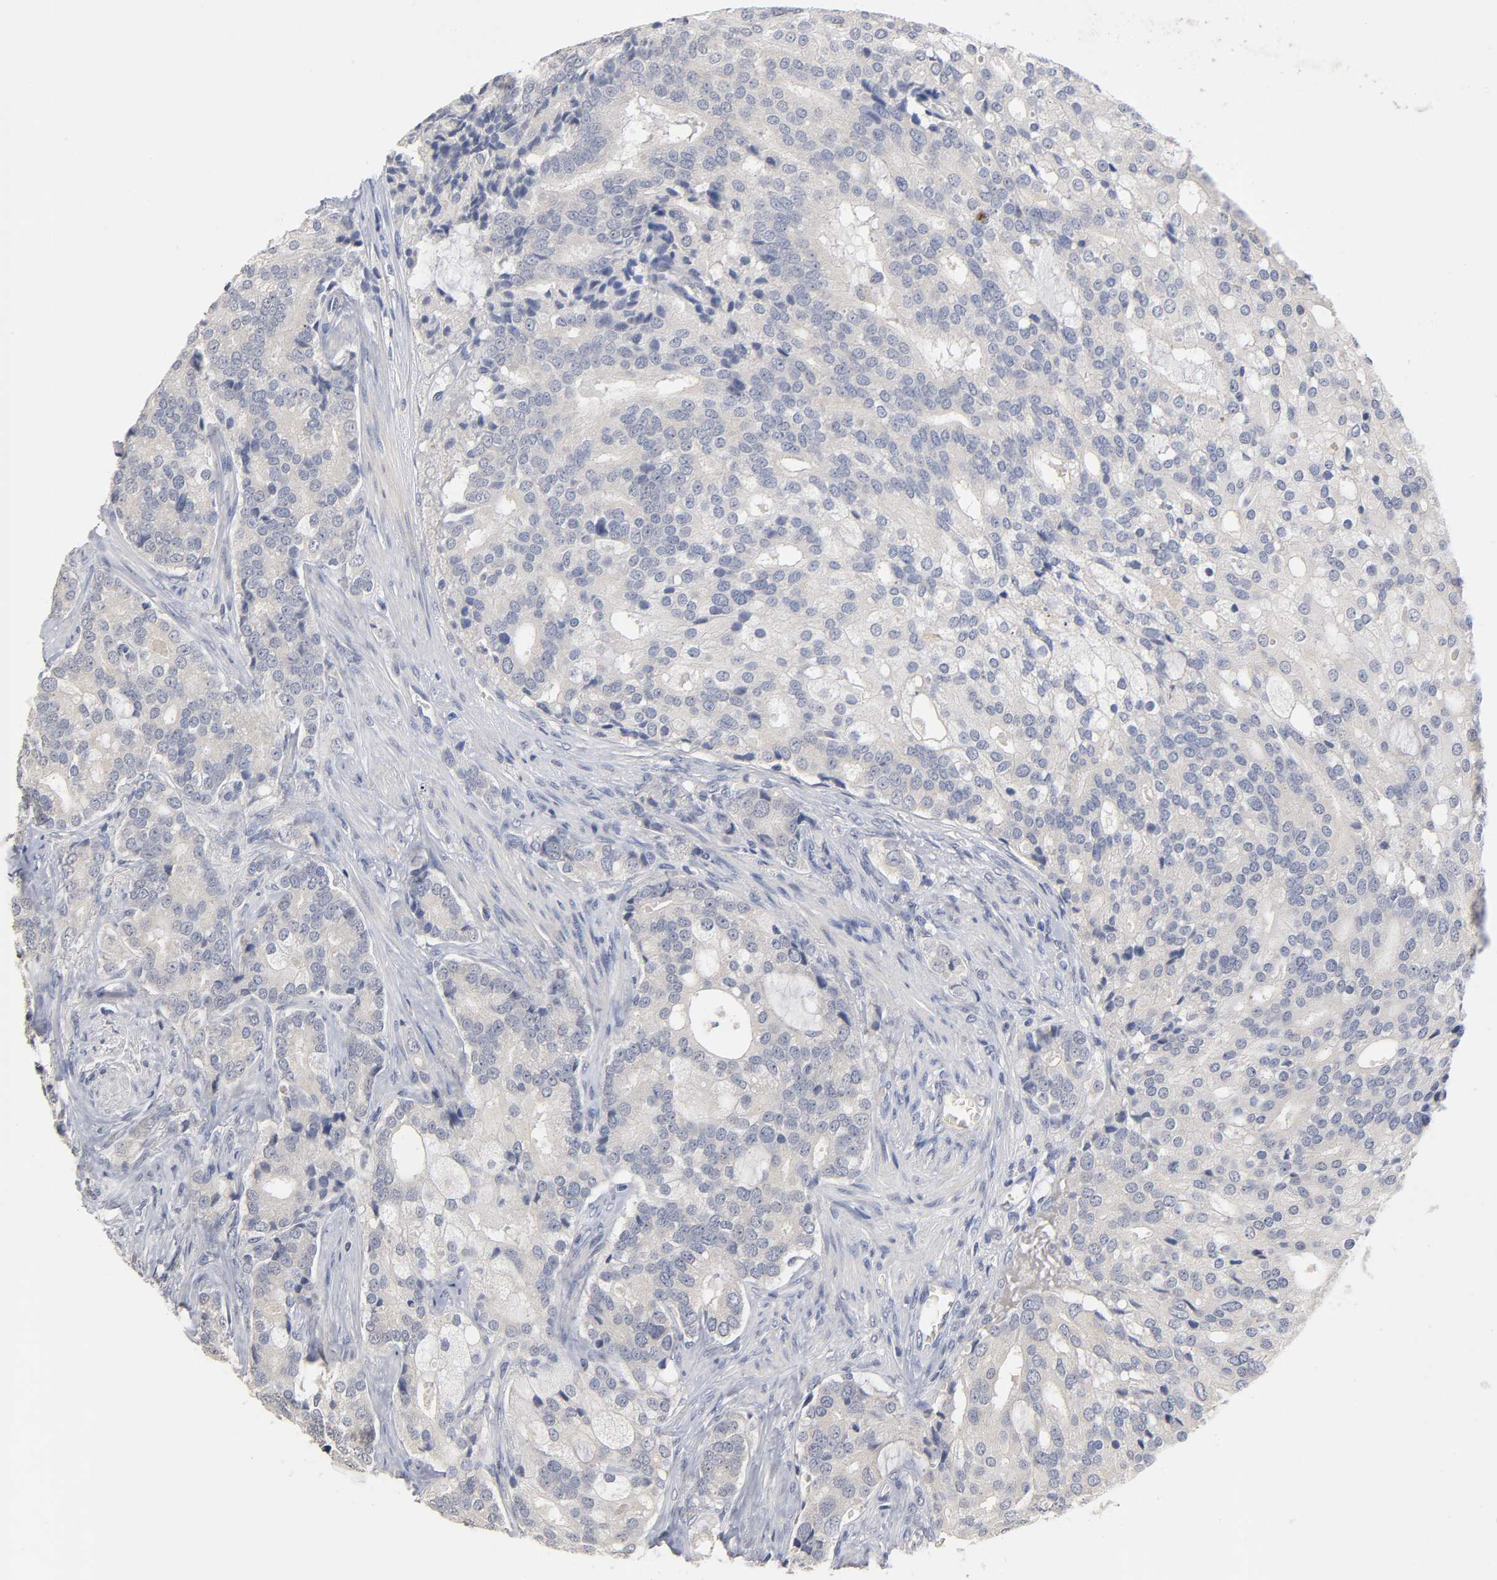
{"staining": {"intensity": "negative", "quantity": "none", "location": "none"}, "tissue": "prostate cancer", "cell_type": "Tumor cells", "image_type": "cancer", "snomed": [{"axis": "morphology", "description": "Adenocarcinoma, Low grade"}, {"axis": "topography", "description": "Prostate"}], "caption": "Tumor cells are negative for brown protein staining in low-grade adenocarcinoma (prostate).", "gene": "OVOL1", "patient": {"sex": "male", "age": 58}}